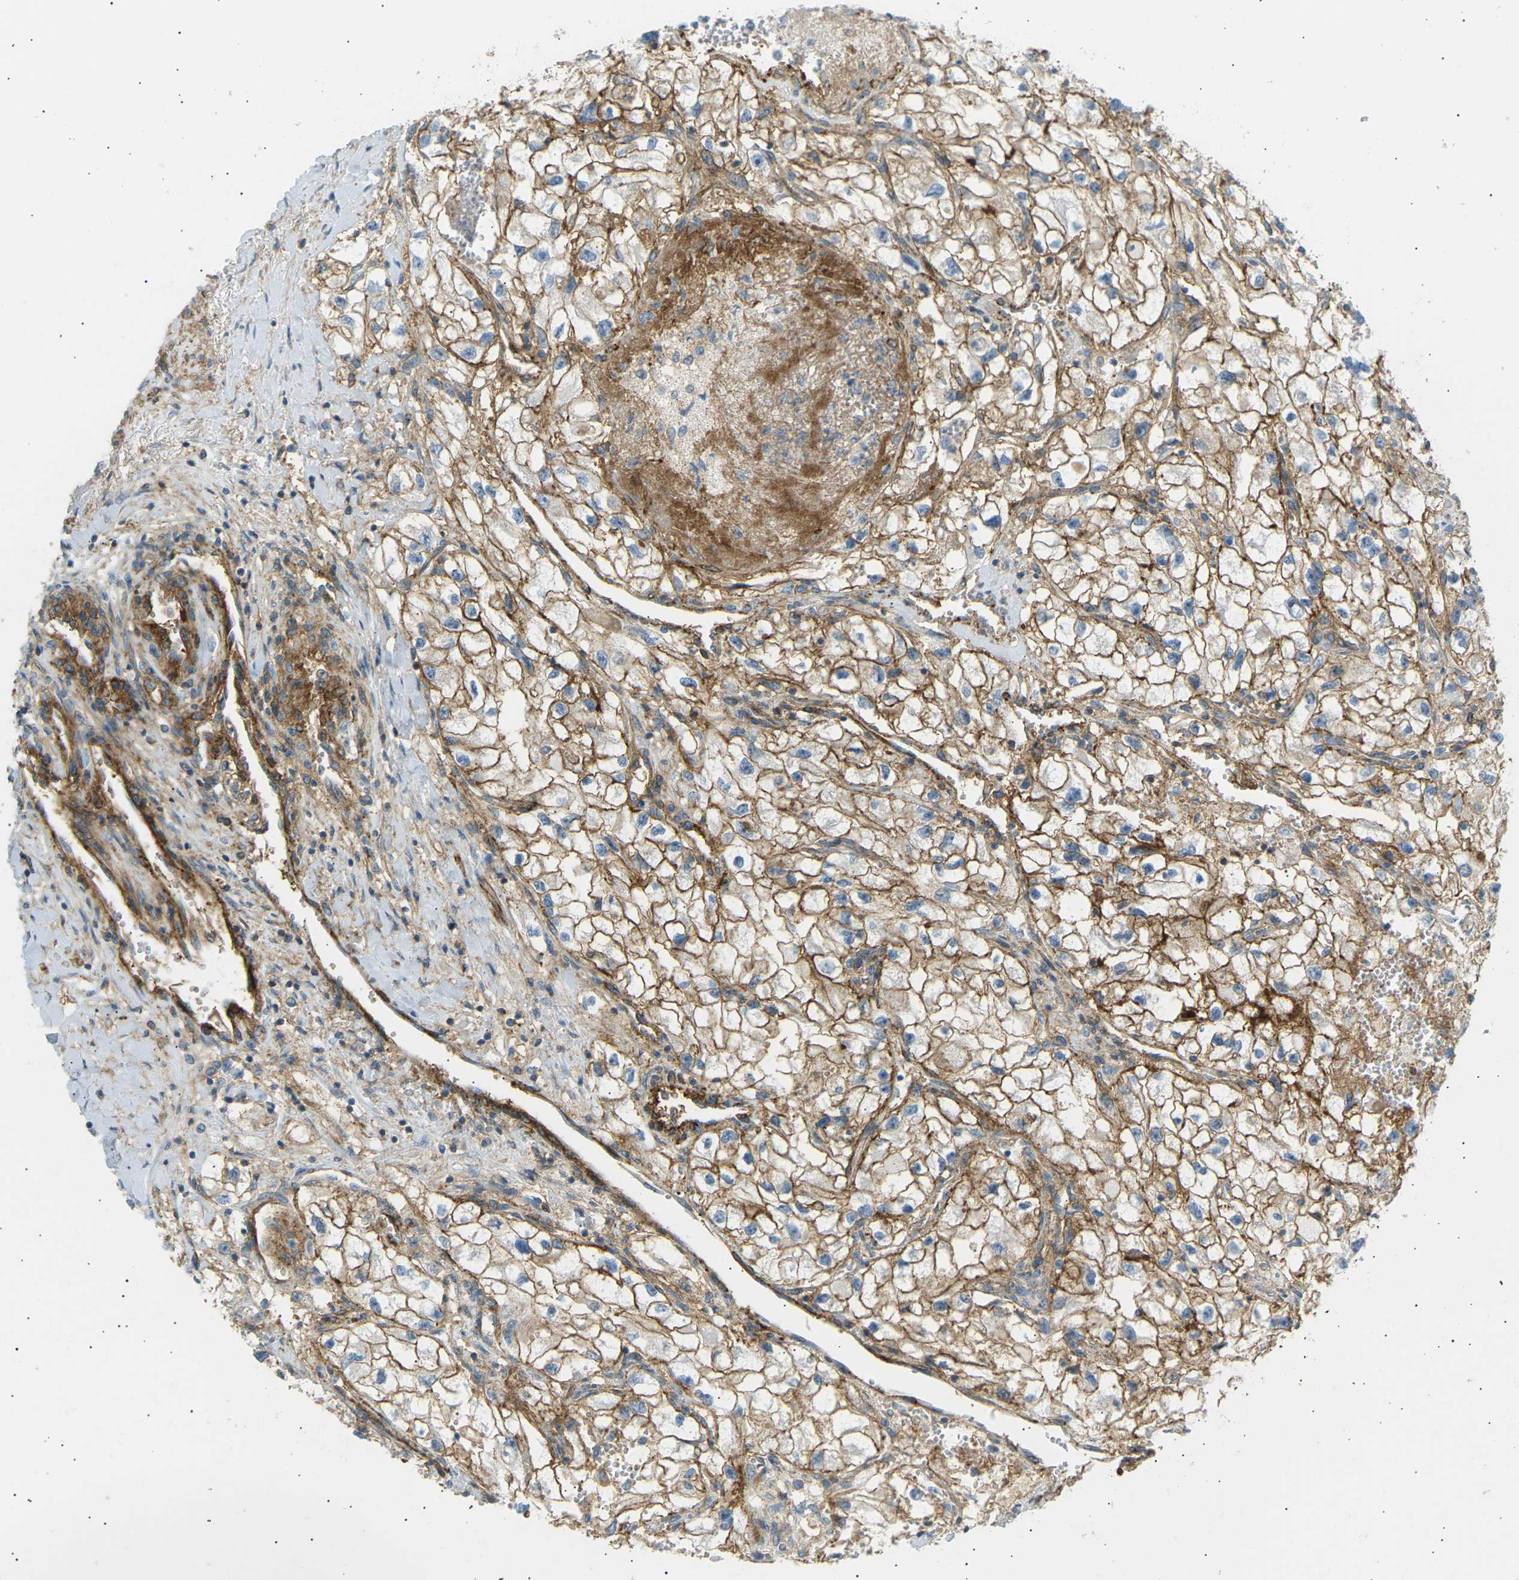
{"staining": {"intensity": "moderate", "quantity": ">75%", "location": "cytoplasmic/membranous"}, "tissue": "renal cancer", "cell_type": "Tumor cells", "image_type": "cancer", "snomed": [{"axis": "morphology", "description": "Adenocarcinoma, NOS"}, {"axis": "topography", "description": "Kidney"}], "caption": "An IHC micrograph of neoplastic tissue is shown. Protein staining in brown shows moderate cytoplasmic/membranous positivity in renal cancer within tumor cells.", "gene": "ATP2B4", "patient": {"sex": "female", "age": 70}}